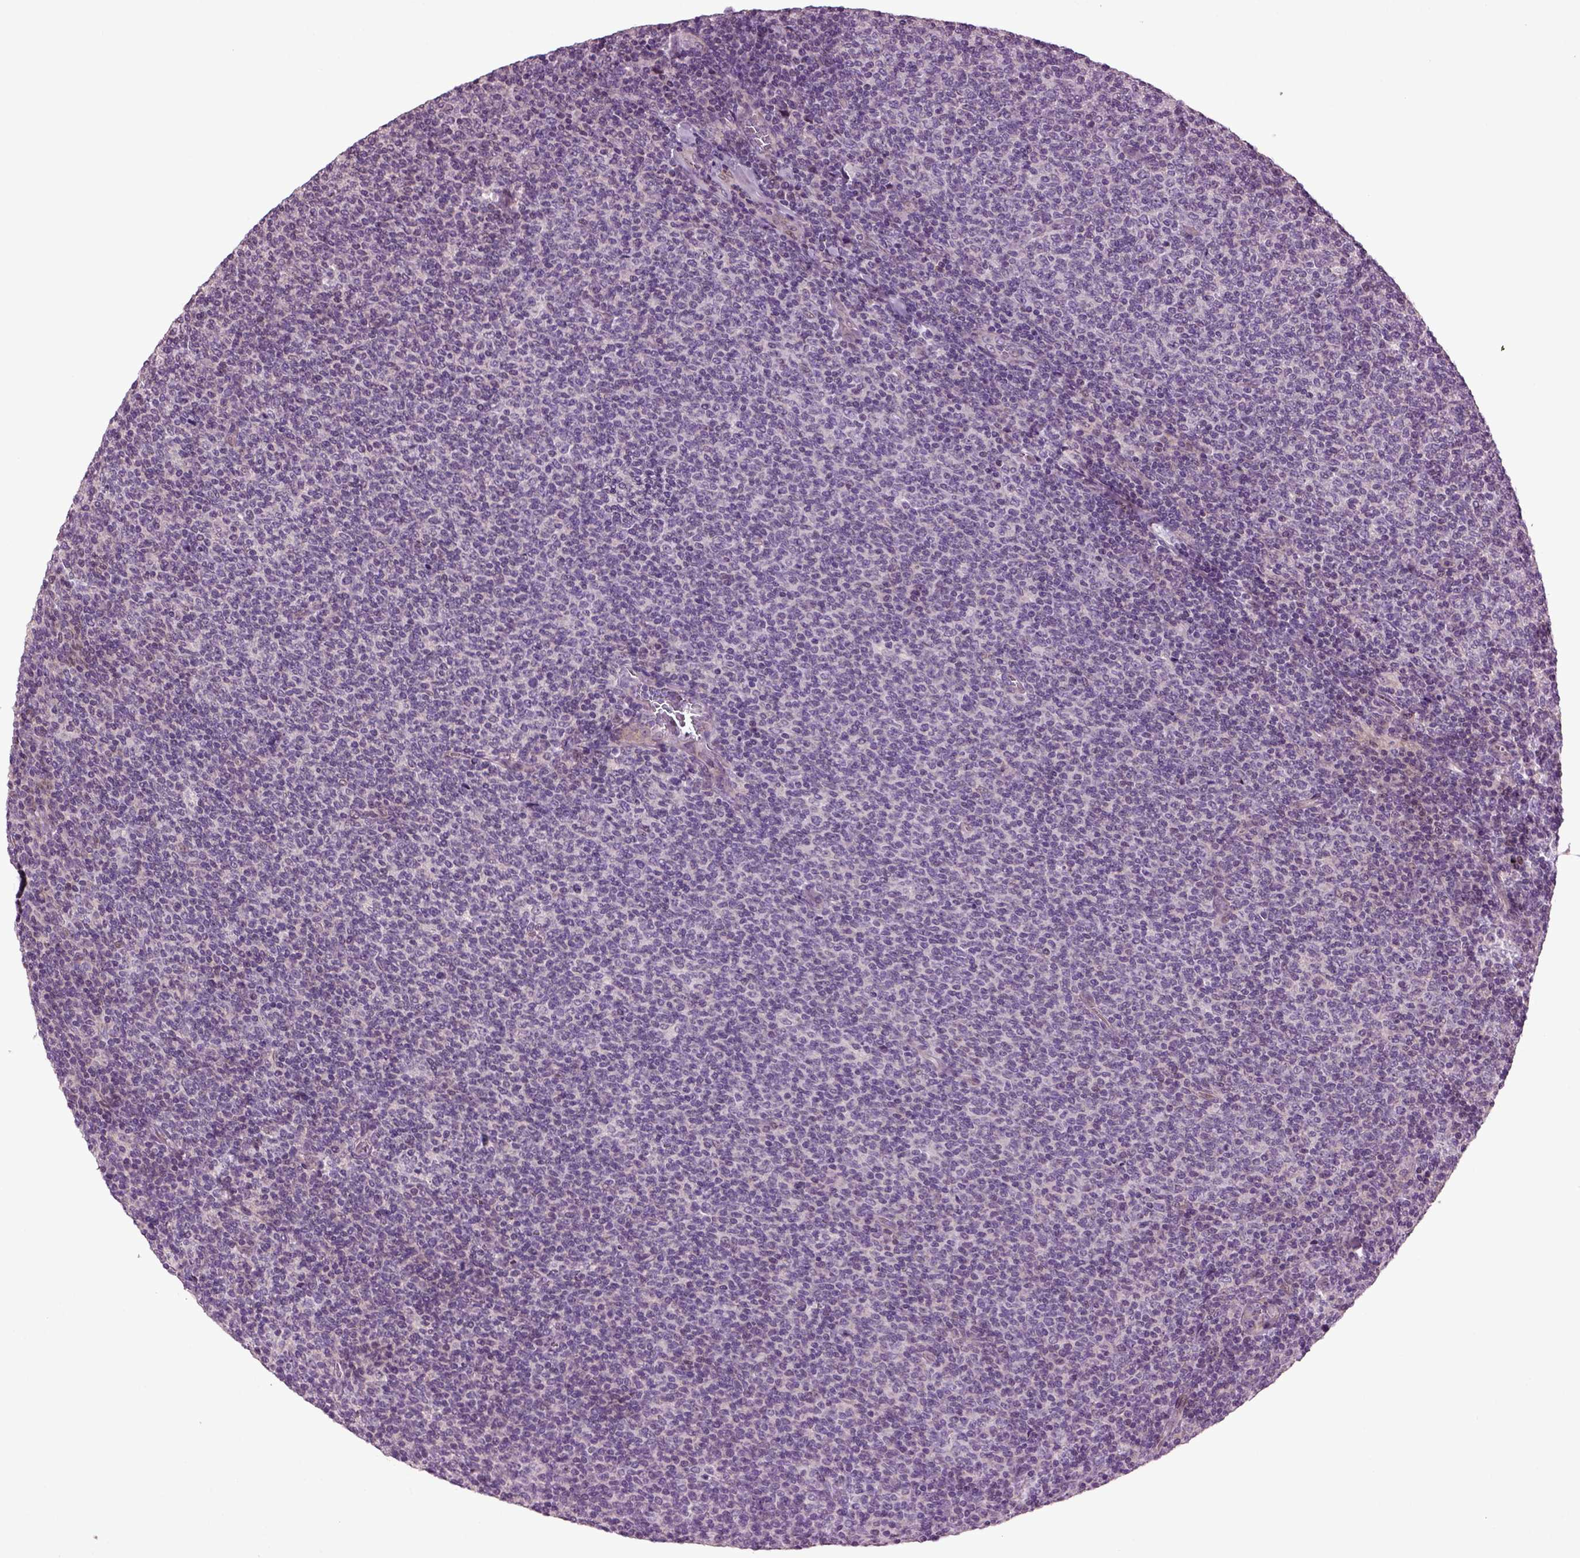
{"staining": {"intensity": "negative", "quantity": "none", "location": "none"}, "tissue": "lymphoma", "cell_type": "Tumor cells", "image_type": "cancer", "snomed": [{"axis": "morphology", "description": "Malignant lymphoma, non-Hodgkin's type, Low grade"}, {"axis": "topography", "description": "Lymph node"}], "caption": "Immunohistochemical staining of malignant lymphoma, non-Hodgkin's type (low-grade) demonstrates no significant staining in tumor cells.", "gene": "HAGHL", "patient": {"sex": "male", "age": 52}}